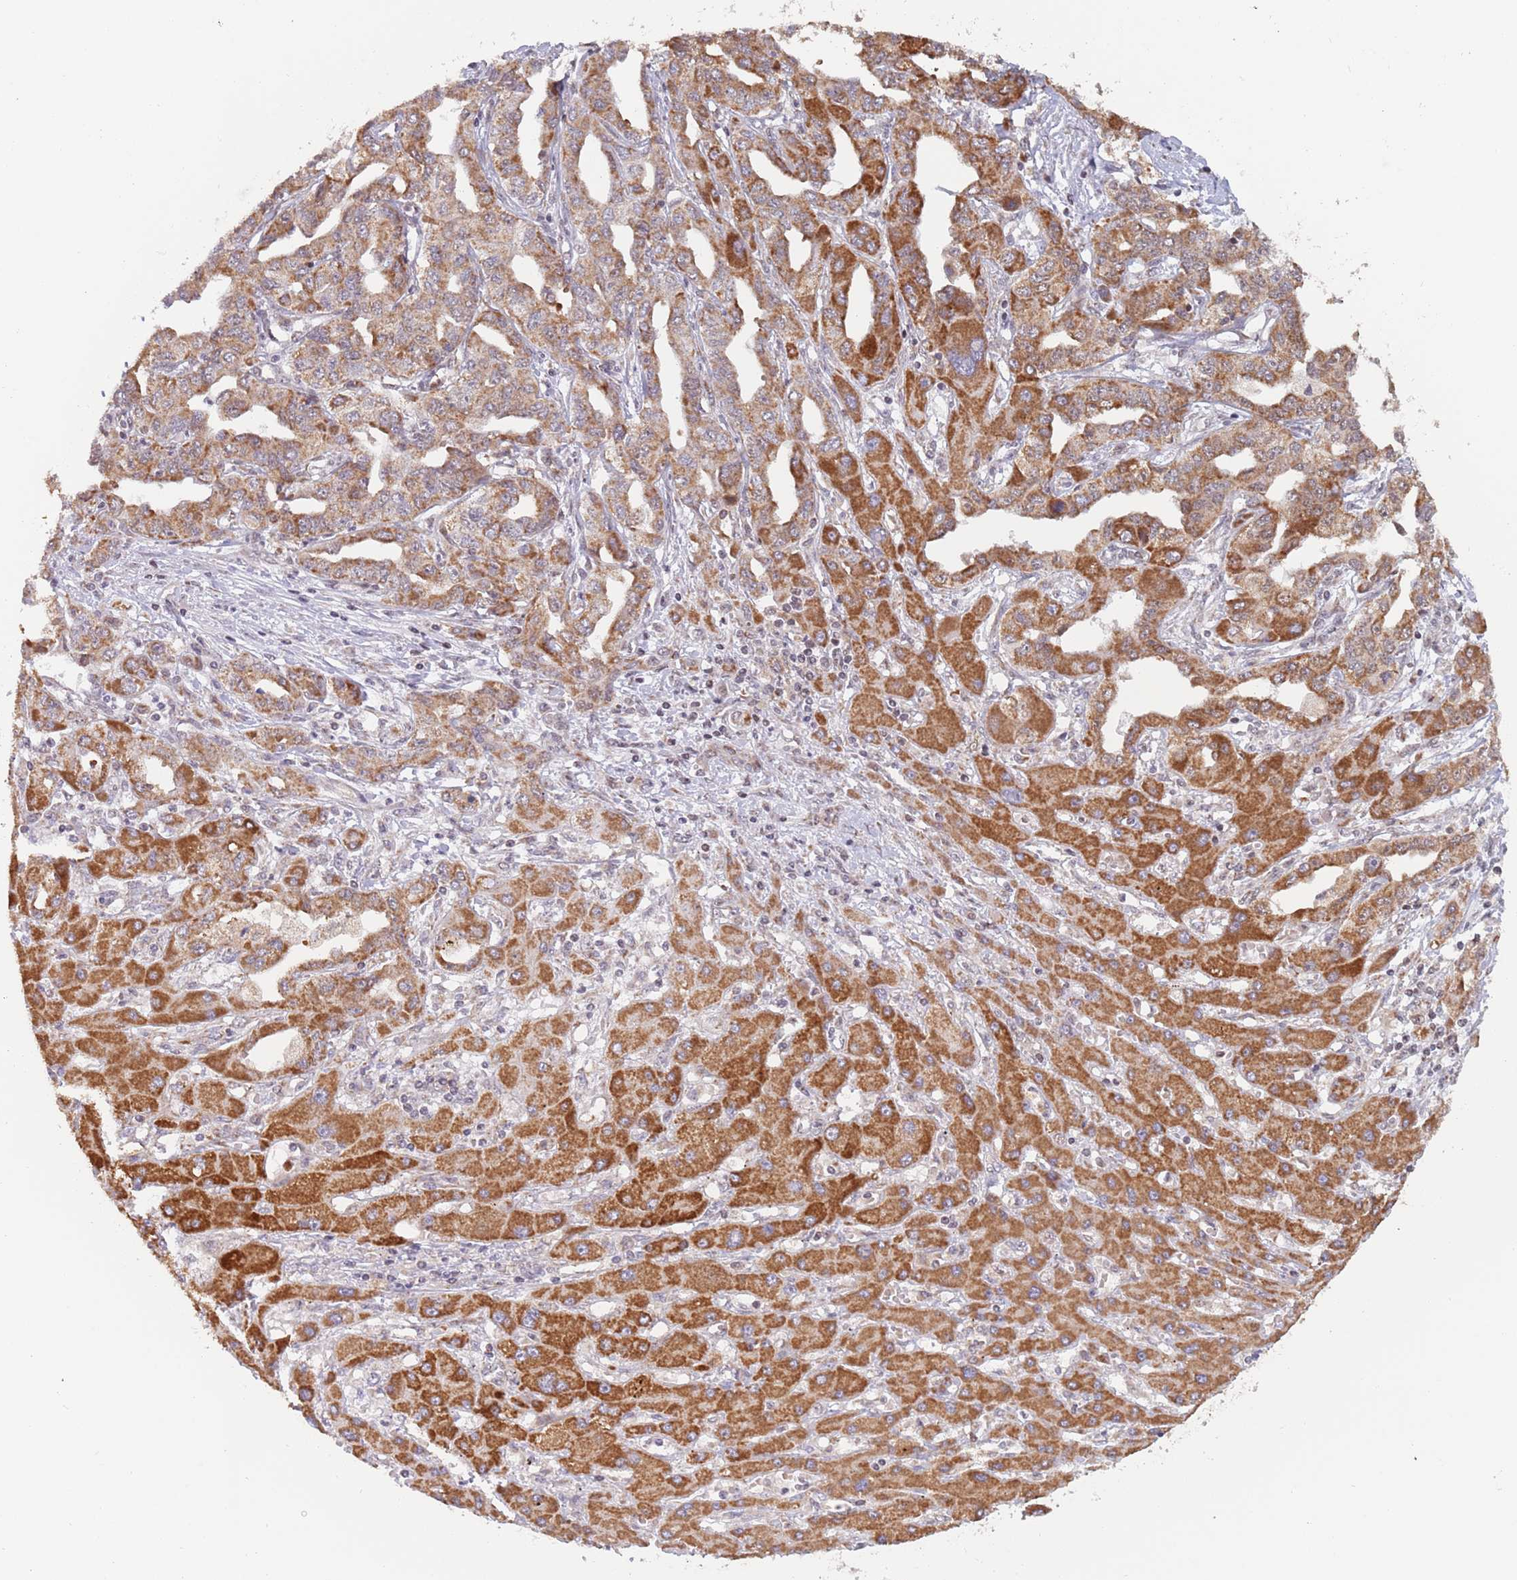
{"staining": {"intensity": "strong", "quantity": ">75%", "location": "cytoplasmic/membranous"}, "tissue": "liver cancer", "cell_type": "Tumor cells", "image_type": "cancer", "snomed": [{"axis": "morphology", "description": "Cholangiocarcinoma"}, {"axis": "topography", "description": "Liver"}], "caption": "Protein staining of liver cancer tissue displays strong cytoplasmic/membranous staining in approximately >75% of tumor cells.", "gene": "TIMM13", "patient": {"sex": "male", "age": 59}}